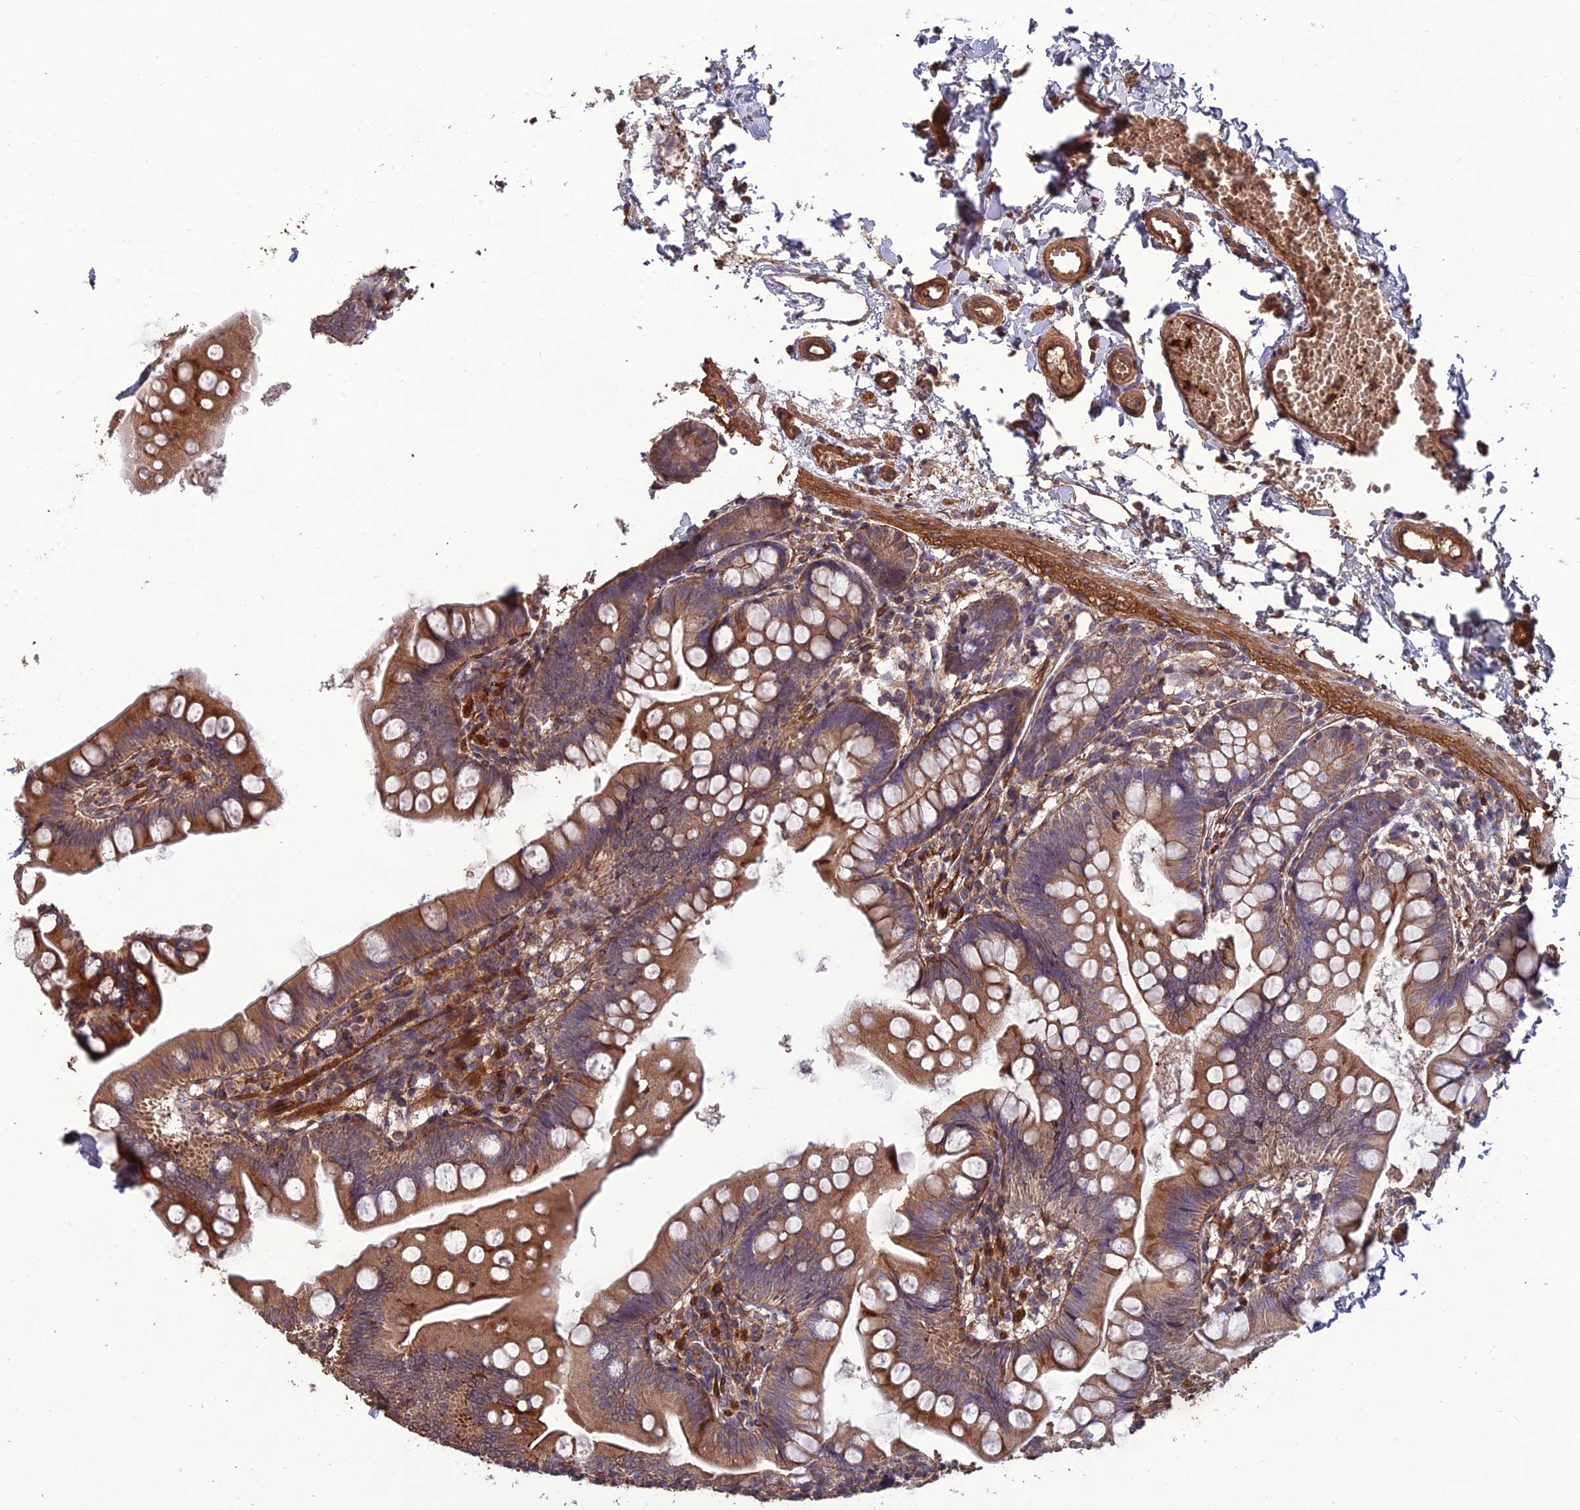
{"staining": {"intensity": "strong", "quantity": "25%-75%", "location": "cytoplasmic/membranous"}, "tissue": "small intestine", "cell_type": "Glandular cells", "image_type": "normal", "snomed": [{"axis": "morphology", "description": "Normal tissue, NOS"}, {"axis": "topography", "description": "Small intestine"}], "caption": "IHC (DAB (3,3'-diaminobenzidine)) staining of benign small intestine demonstrates strong cytoplasmic/membranous protein expression in approximately 25%-75% of glandular cells.", "gene": "ATP6V0A2", "patient": {"sex": "male", "age": 7}}